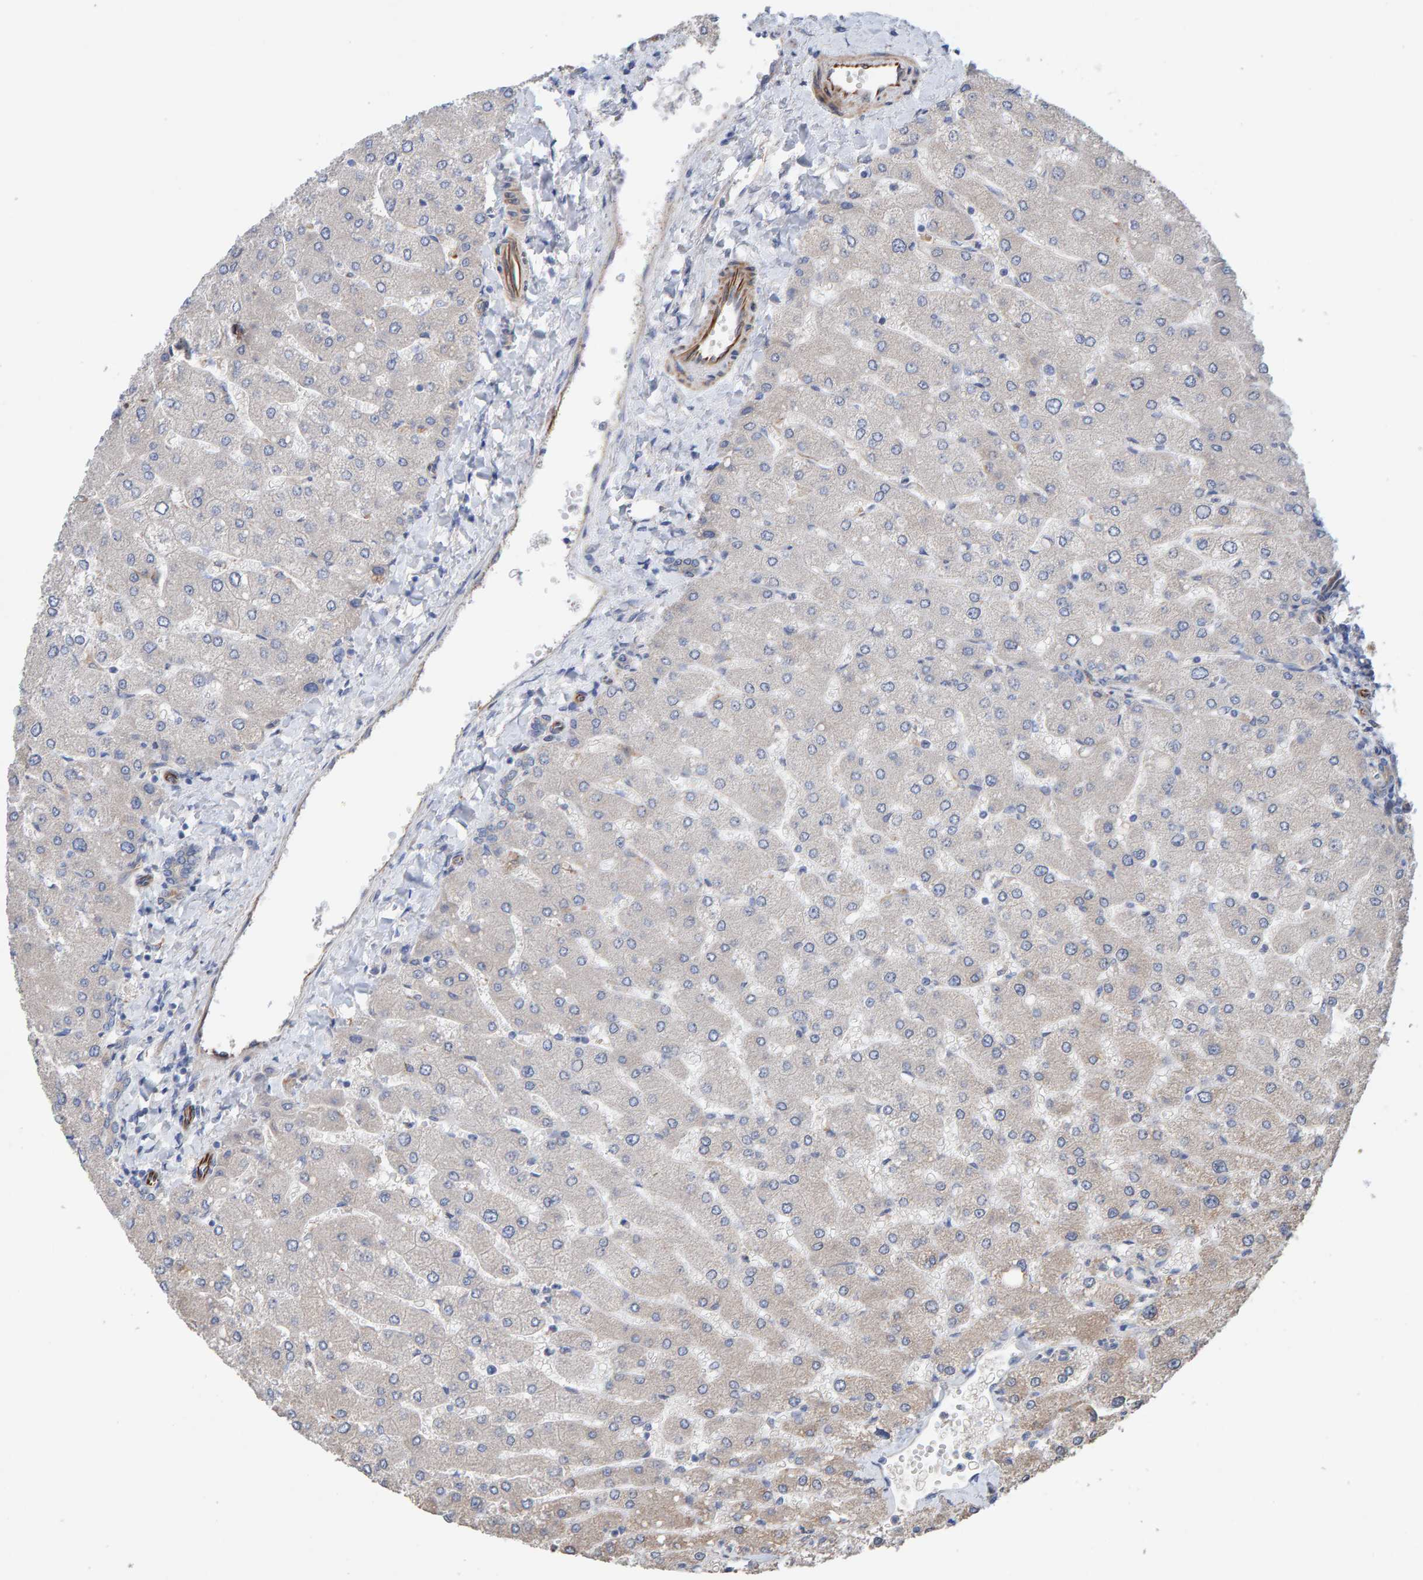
{"staining": {"intensity": "moderate", "quantity": "25%-75%", "location": "cytoplasmic/membranous"}, "tissue": "liver", "cell_type": "Cholangiocytes", "image_type": "normal", "snomed": [{"axis": "morphology", "description": "Normal tissue, NOS"}, {"axis": "topography", "description": "Liver"}], "caption": "An image of human liver stained for a protein reveals moderate cytoplasmic/membranous brown staining in cholangiocytes. (DAB IHC, brown staining for protein, blue staining for nuclei).", "gene": "ZNF347", "patient": {"sex": "male", "age": 55}}